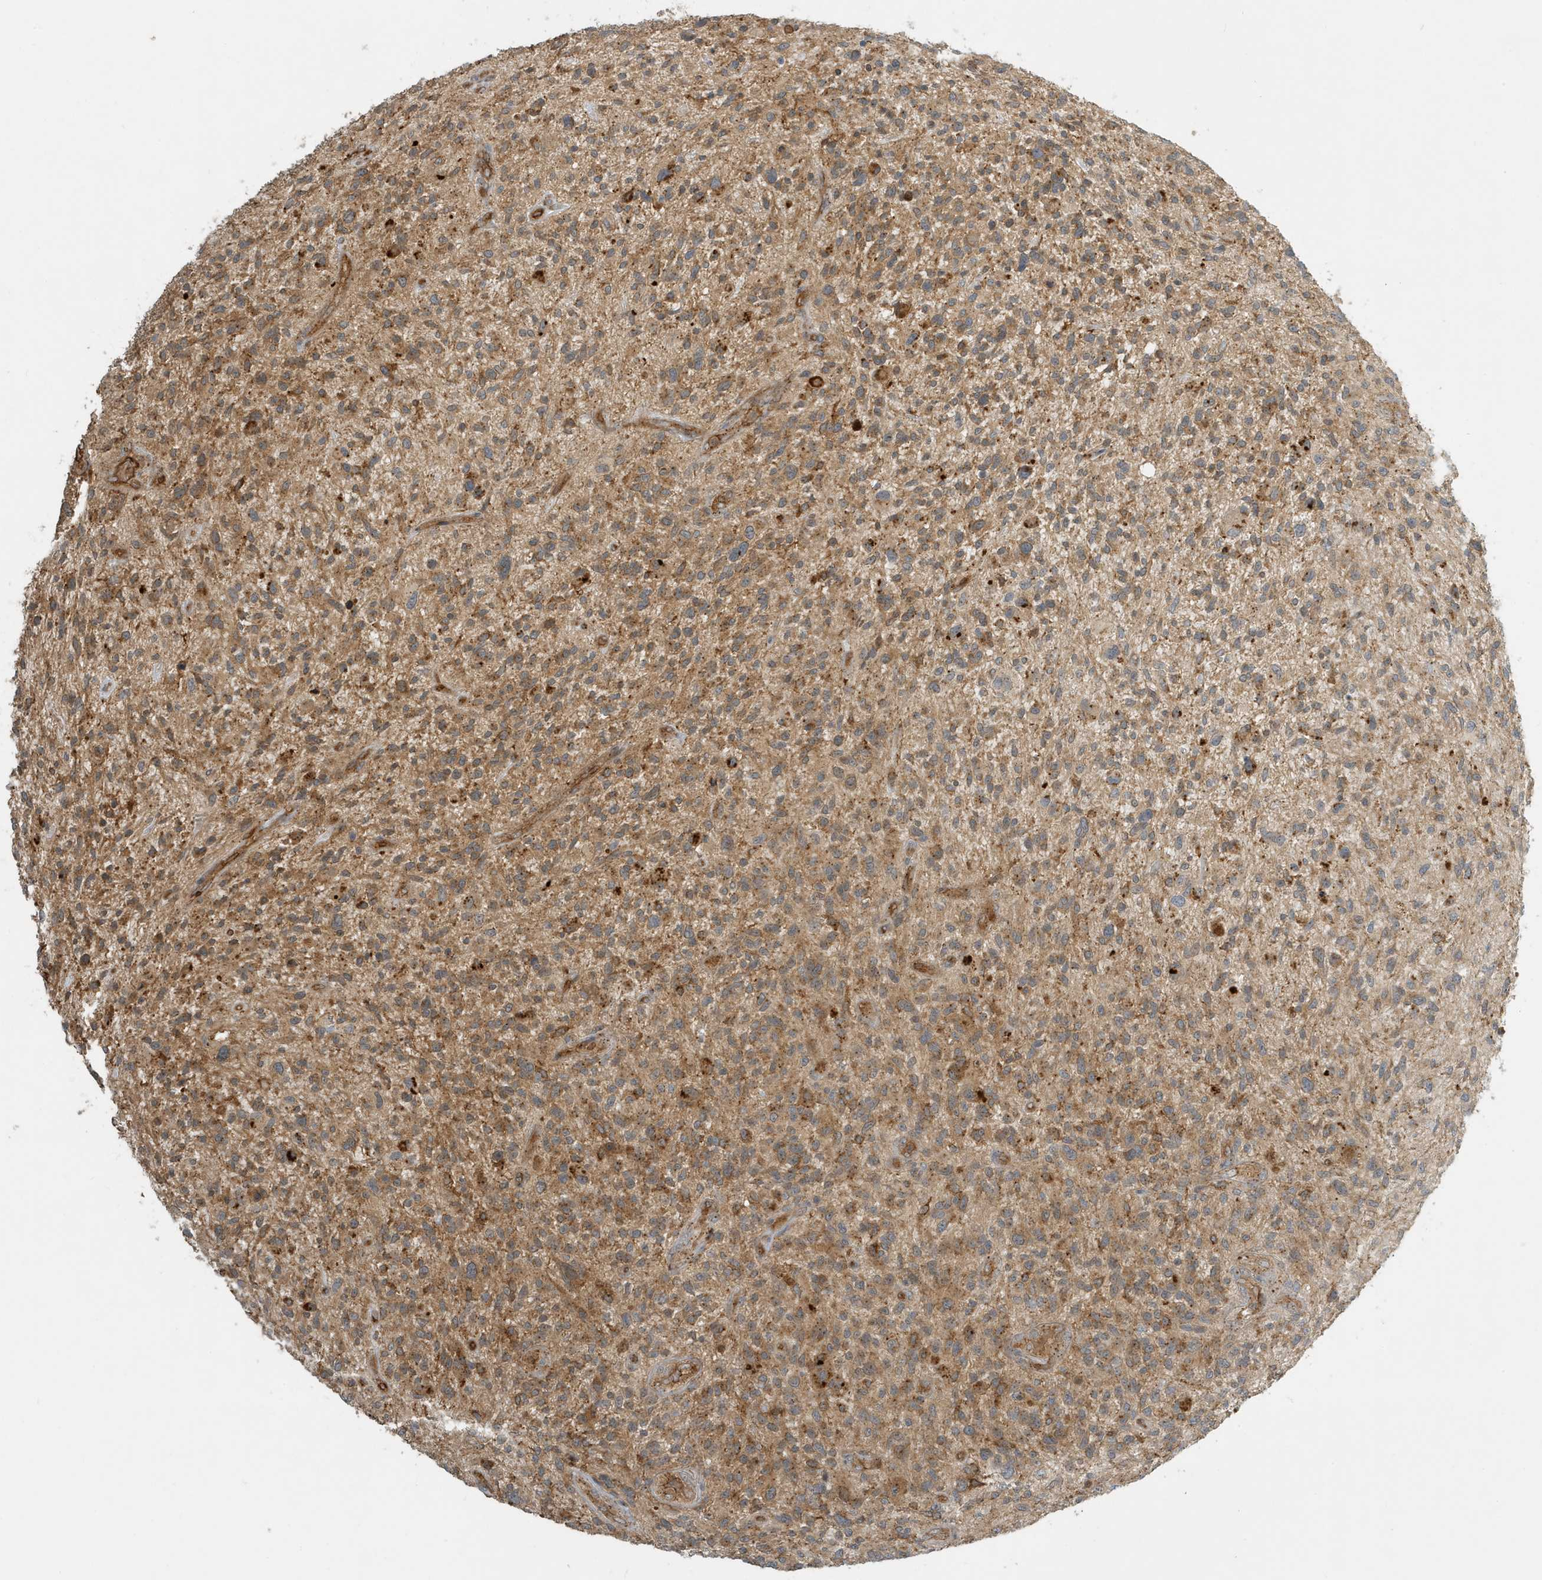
{"staining": {"intensity": "moderate", "quantity": "25%-75%", "location": "cytoplasmic/membranous"}, "tissue": "glioma", "cell_type": "Tumor cells", "image_type": "cancer", "snomed": [{"axis": "morphology", "description": "Glioma, malignant, High grade"}, {"axis": "topography", "description": "Brain"}], "caption": "The micrograph exhibits a brown stain indicating the presence of a protein in the cytoplasmic/membranous of tumor cells in malignant high-grade glioma.", "gene": "FYCO1", "patient": {"sex": "male", "age": 47}}